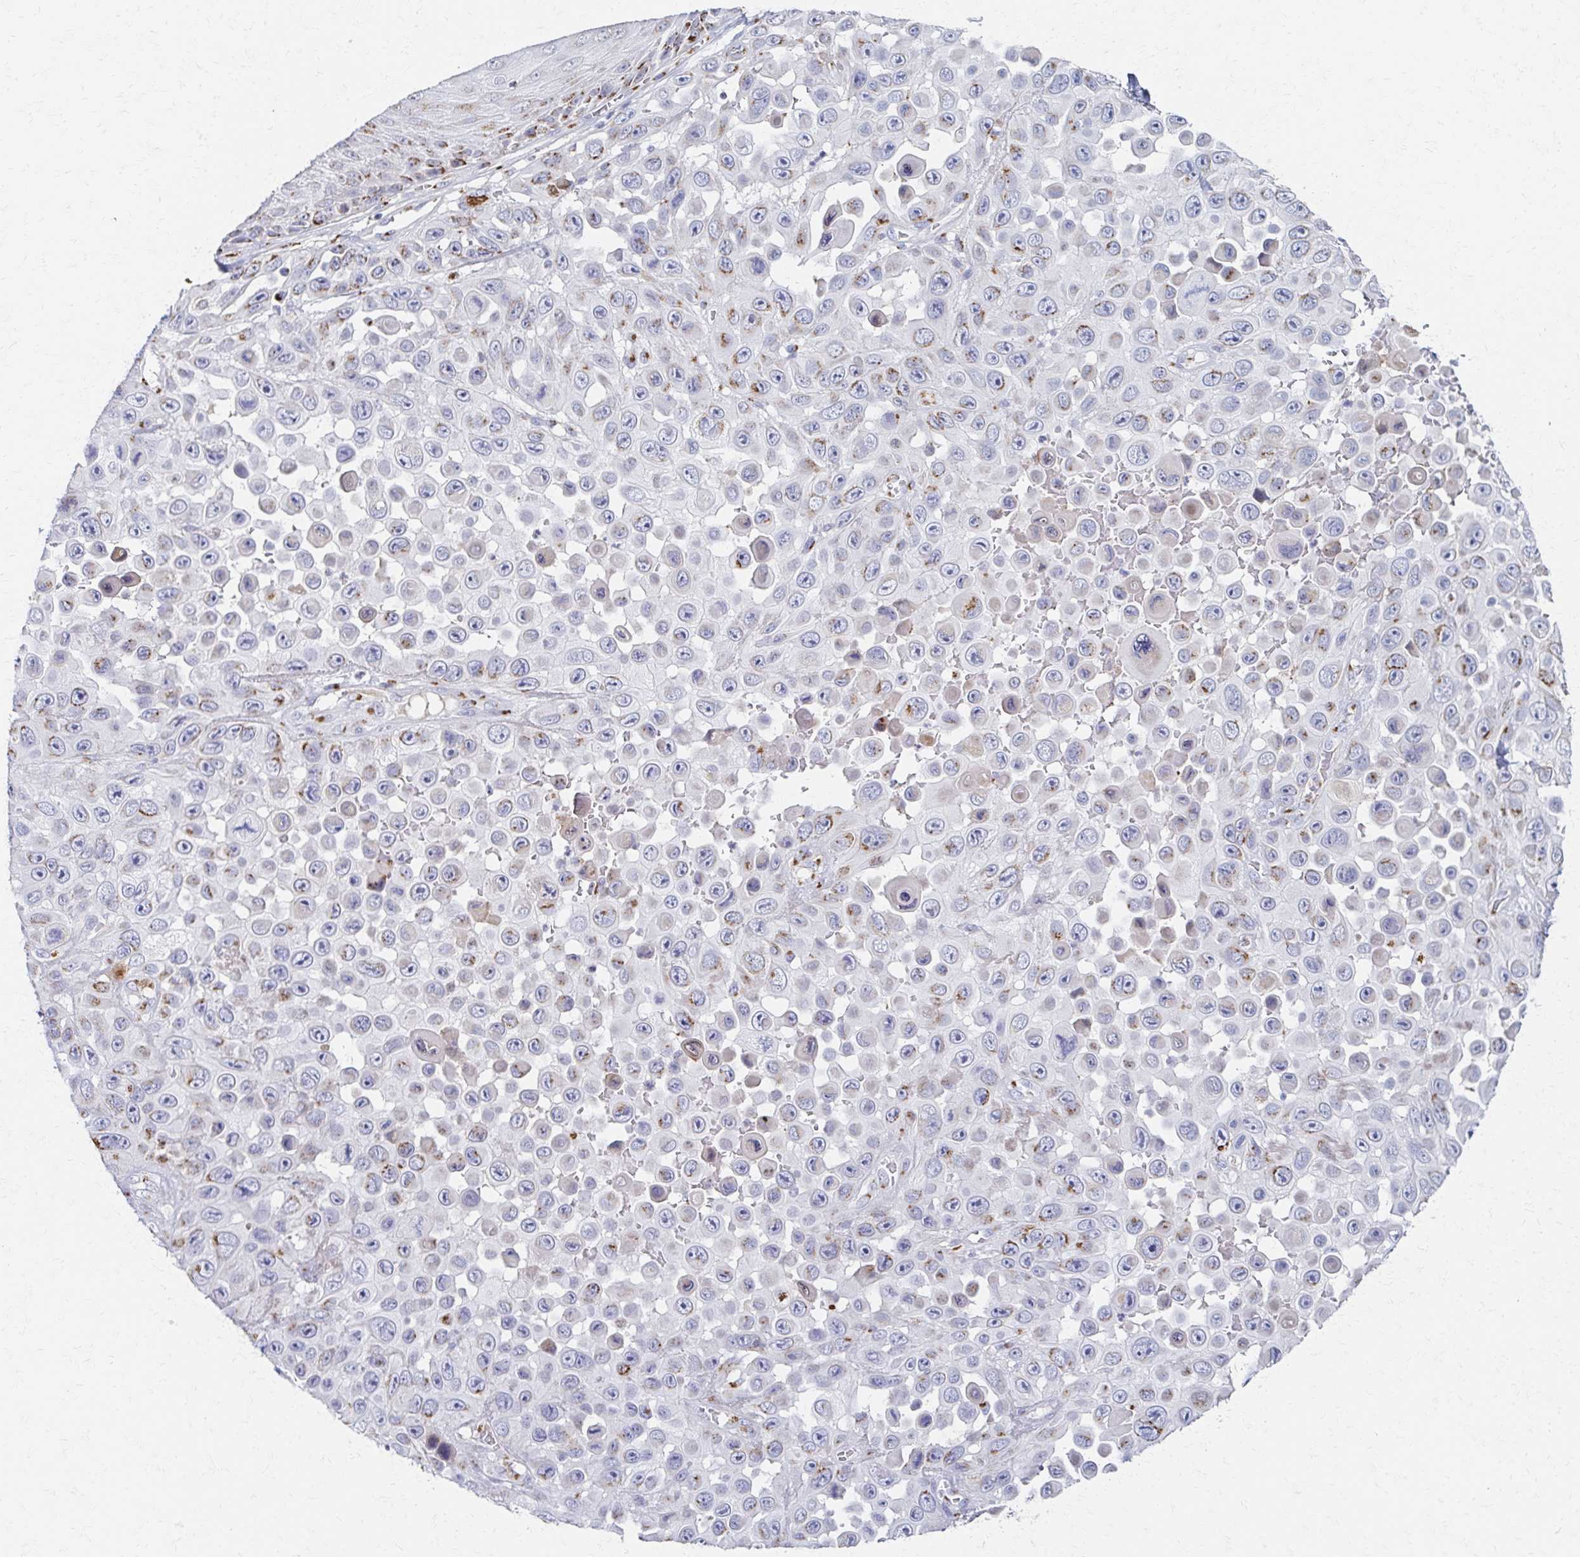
{"staining": {"intensity": "moderate", "quantity": "25%-75%", "location": "cytoplasmic/membranous"}, "tissue": "skin cancer", "cell_type": "Tumor cells", "image_type": "cancer", "snomed": [{"axis": "morphology", "description": "Squamous cell carcinoma, NOS"}, {"axis": "topography", "description": "Skin"}], "caption": "Immunohistochemical staining of skin cancer (squamous cell carcinoma) exhibits moderate cytoplasmic/membranous protein positivity in about 25%-75% of tumor cells.", "gene": "TM9SF1", "patient": {"sex": "male", "age": 81}}